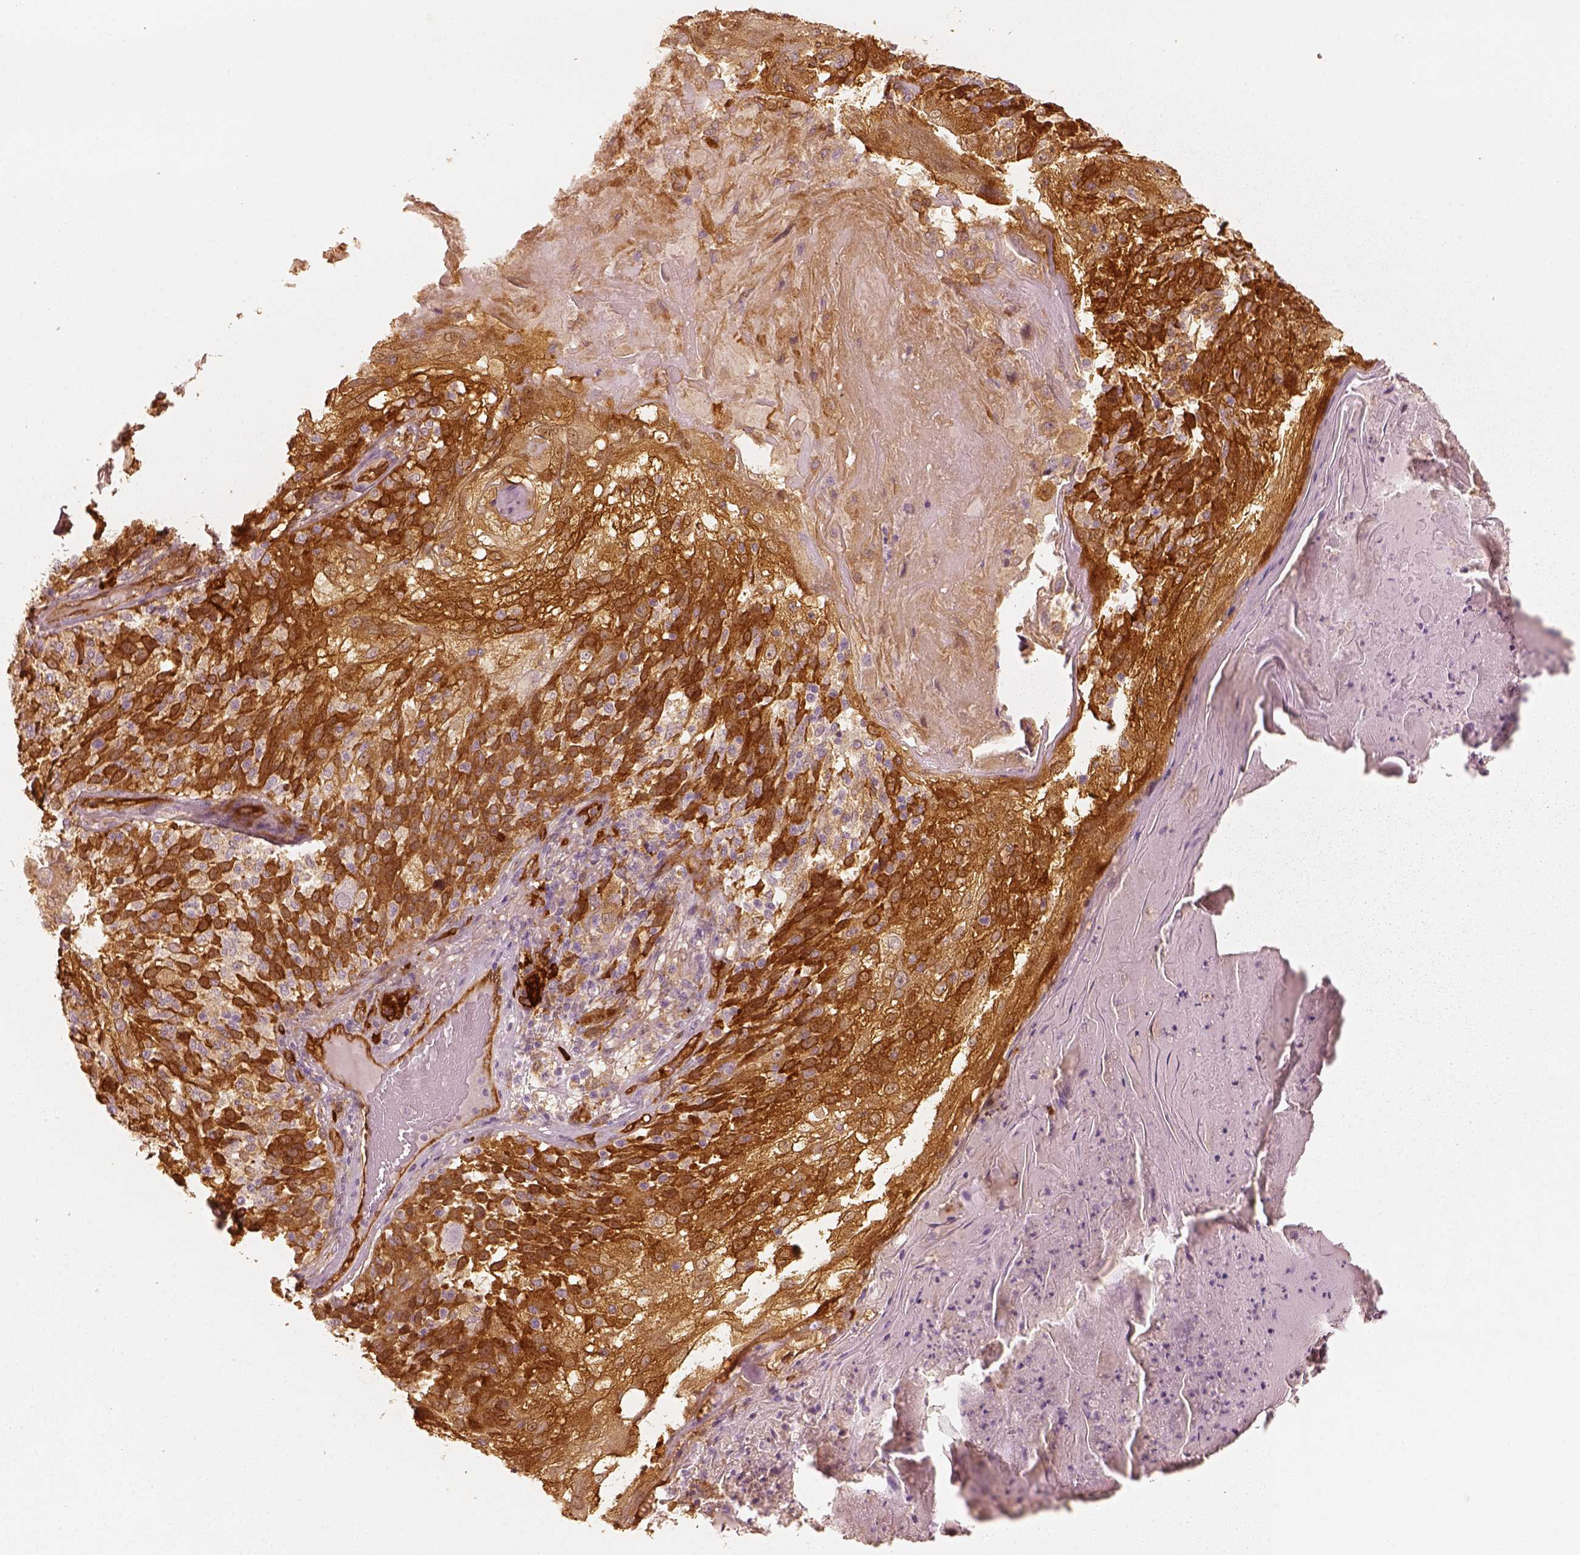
{"staining": {"intensity": "strong", "quantity": ">75%", "location": "cytoplasmic/membranous"}, "tissue": "skin cancer", "cell_type": "Tumor cells", "image_type": "cancer", "snomed": [{"axis": "morphology", "description": "Normal tissue, NOS"}, {"axis": "morphology", "description": "Squamous cell carcinoma, NOS"}, {"axis": "topography", "description": "Skin"}], "caption": "Squamous cell carcinoma (skin) stained with immunohistochemistry displays strong cytoplasmic/membranous expression in about >75% of tumor cells.", "gene": "FSCN1", "patient": {"sex": "female", "age": 83}}